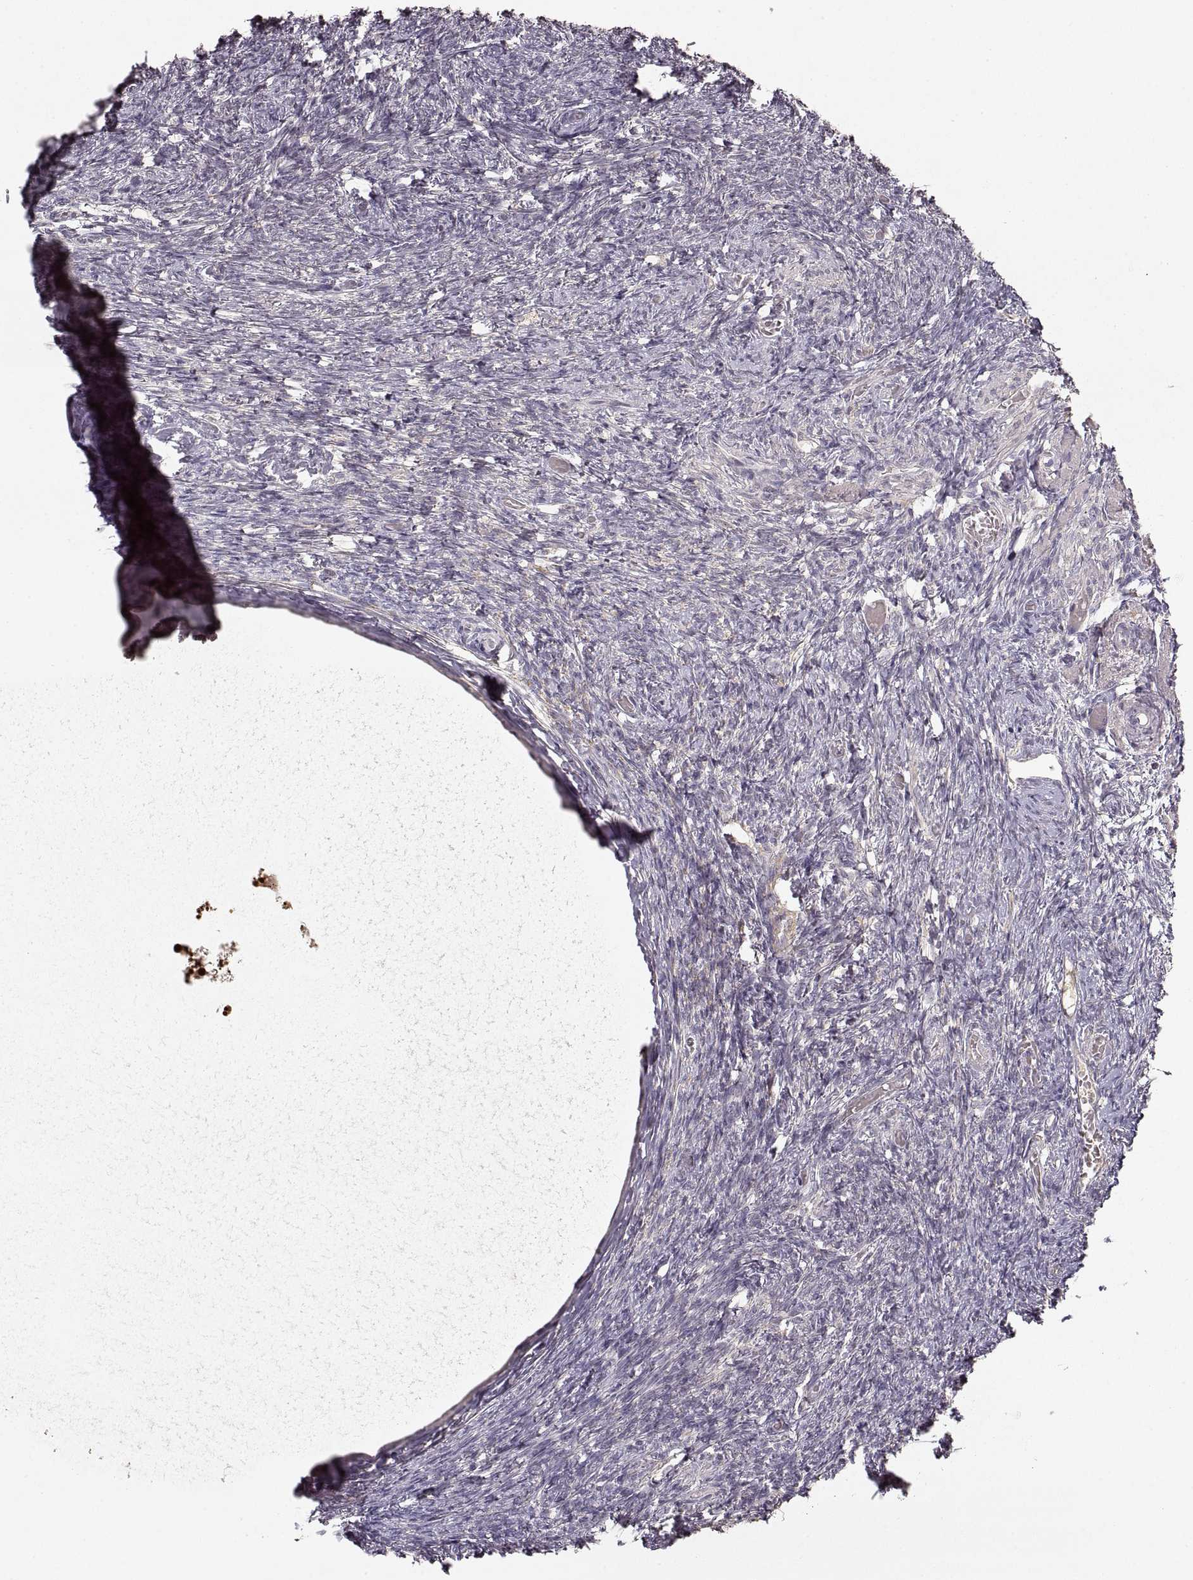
{"staining": {"intensity": "negative", "quantity": "none", "location": "none"}, "tissue": "ovary", "cell_type": "Ovarian stroma cells", "image_type": "normal", "snomed": [{"axis": "morphology", "description": "Normal tissue, NOS"}, {"axis": "topography", "description": "Ovary"}], "caption": "This micrograph is of unremarkable ovary stained with immunohistochemistry (IHC) to label a protein in brown with the nuclei are counter-stained blue. There is no positivity in ovarian stroma cells. The staining was performed using DAB to visualize the protein expression in brown, while the nuclei were stained in blue with hematoxylin (Magnification: 20x).", "gene": "LAMC2", "patient": {"sex": "female", "age": 72}}